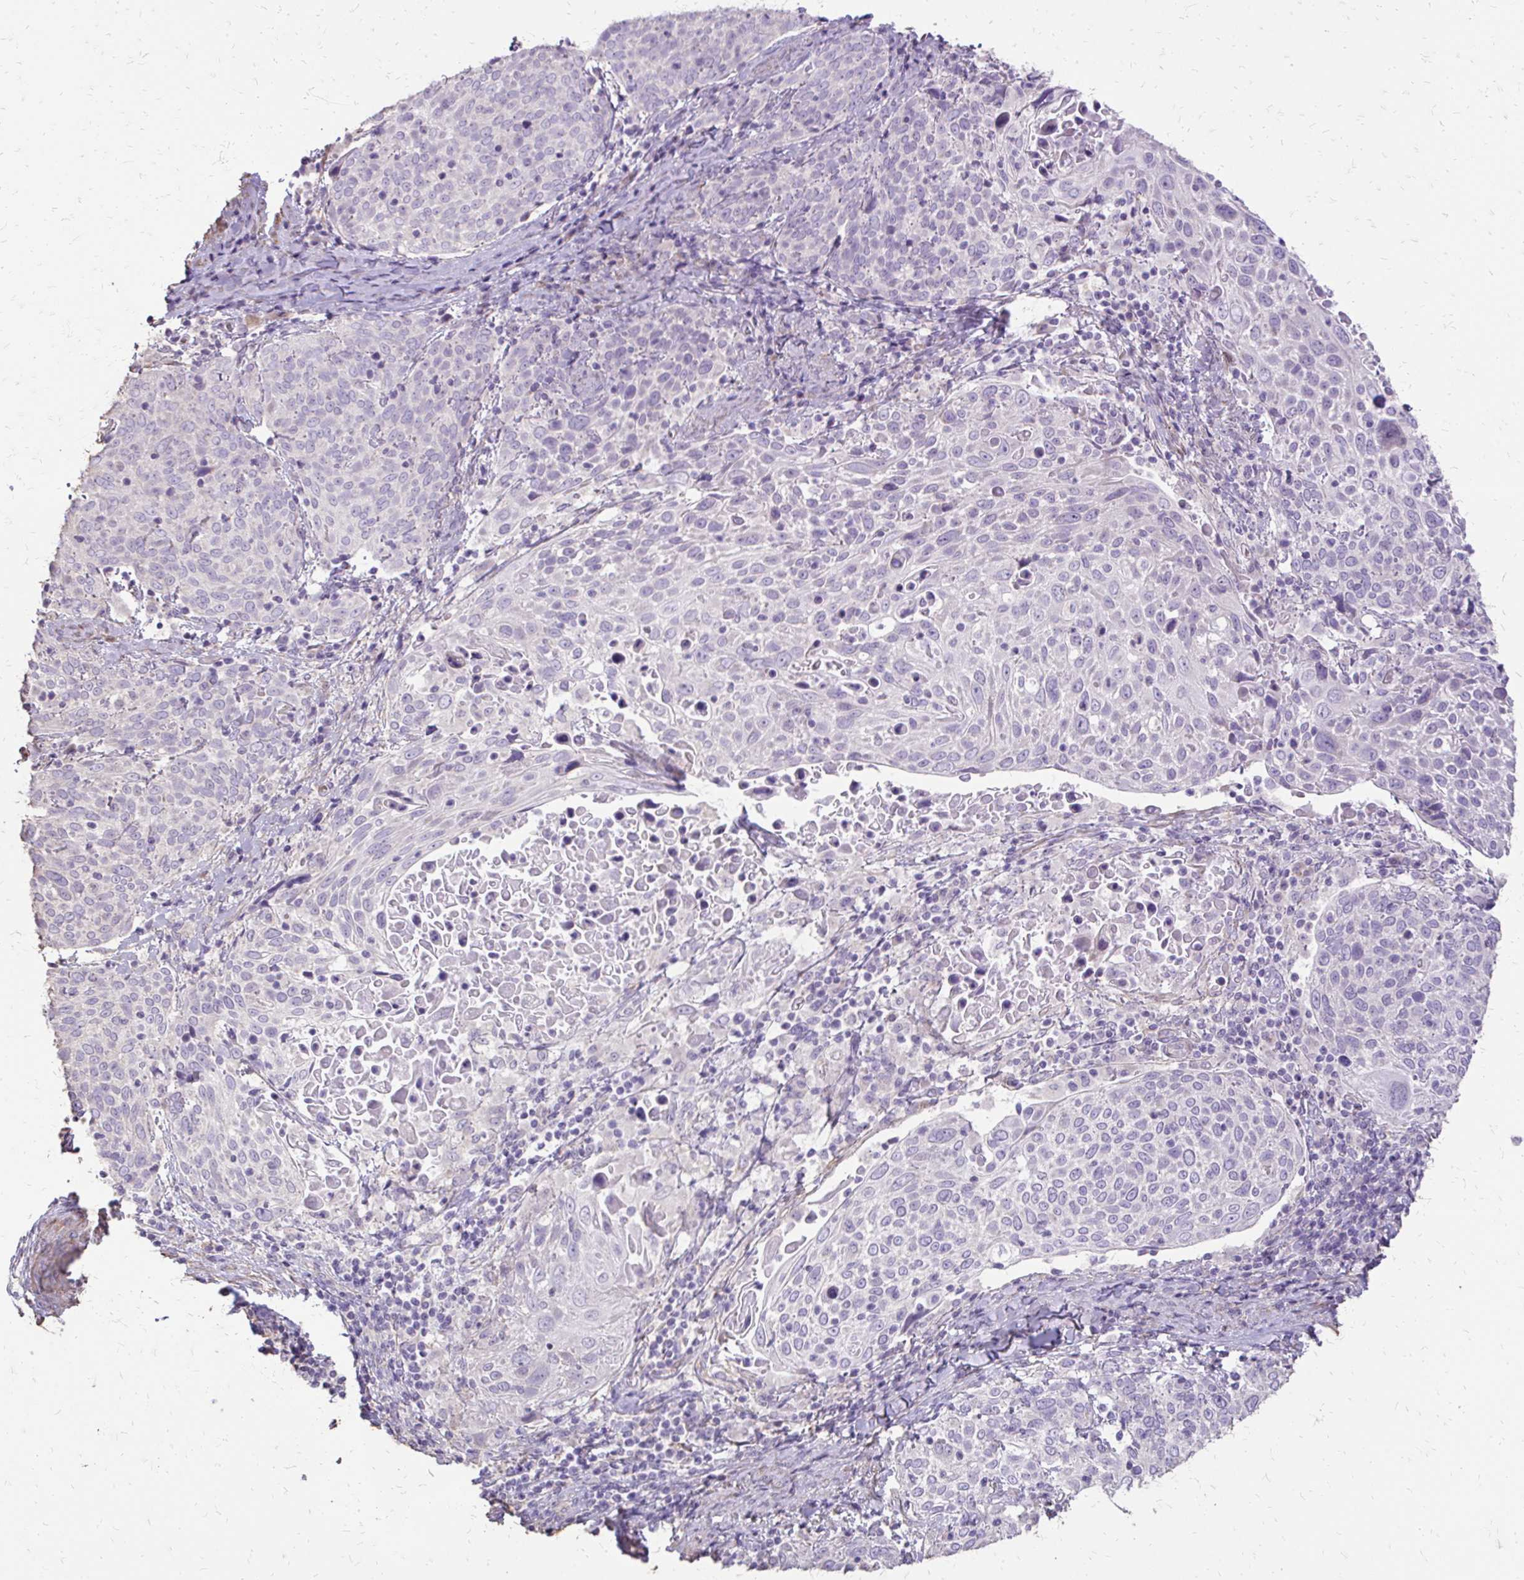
{"staining": {"intensity": "negative", "quantity": "none", "location": "none"}, "tissue": "cervical cancer", "cell_type": "Tumor cells", "image_type": "cancer", "snomed": [{"axis": "morphology", "description": "Squamous cell carcinoma, NOS"}, {"axis": "topography", "description": "Cervix"}], "caption": "Tumor cells show no significant protein staining in cervical squamous cell carcinoma.", "gene": "MYORG", "patient": {"sex": "female", "age": 61}}